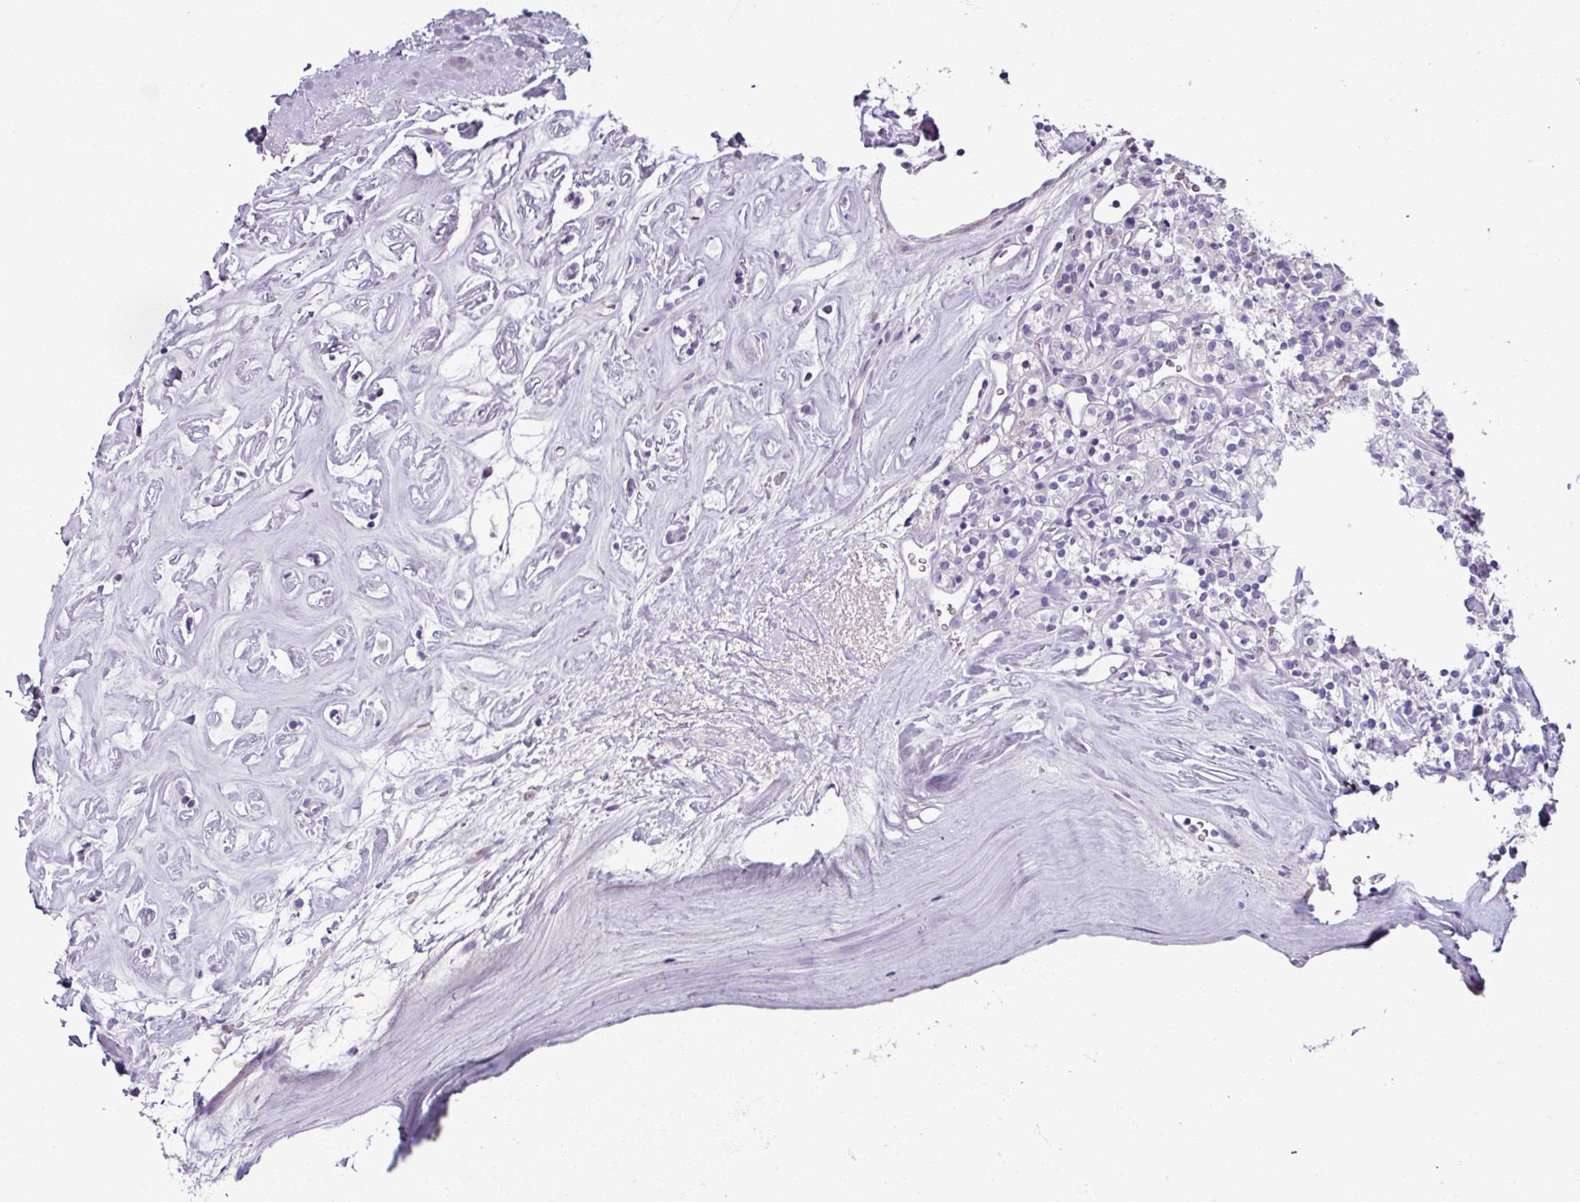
{"staining": {"intensity": "negative", "quantity": "none", "location": "none"}, "tissue": "renal cancer", "cell_type": "Tumor cells", "image_type": "cancer", "snomed": [{"axis": "morphology", "description": "Adenocarcinoma, NOS"}, {"axis": "topography", "description": "Kidney"}], "caption": "A photomicrograph of human renal adenocarcinoma is negative for staining in tumor cells.", "gene": "SMIM11", "patient": {"sex": "male", "age": 77}}